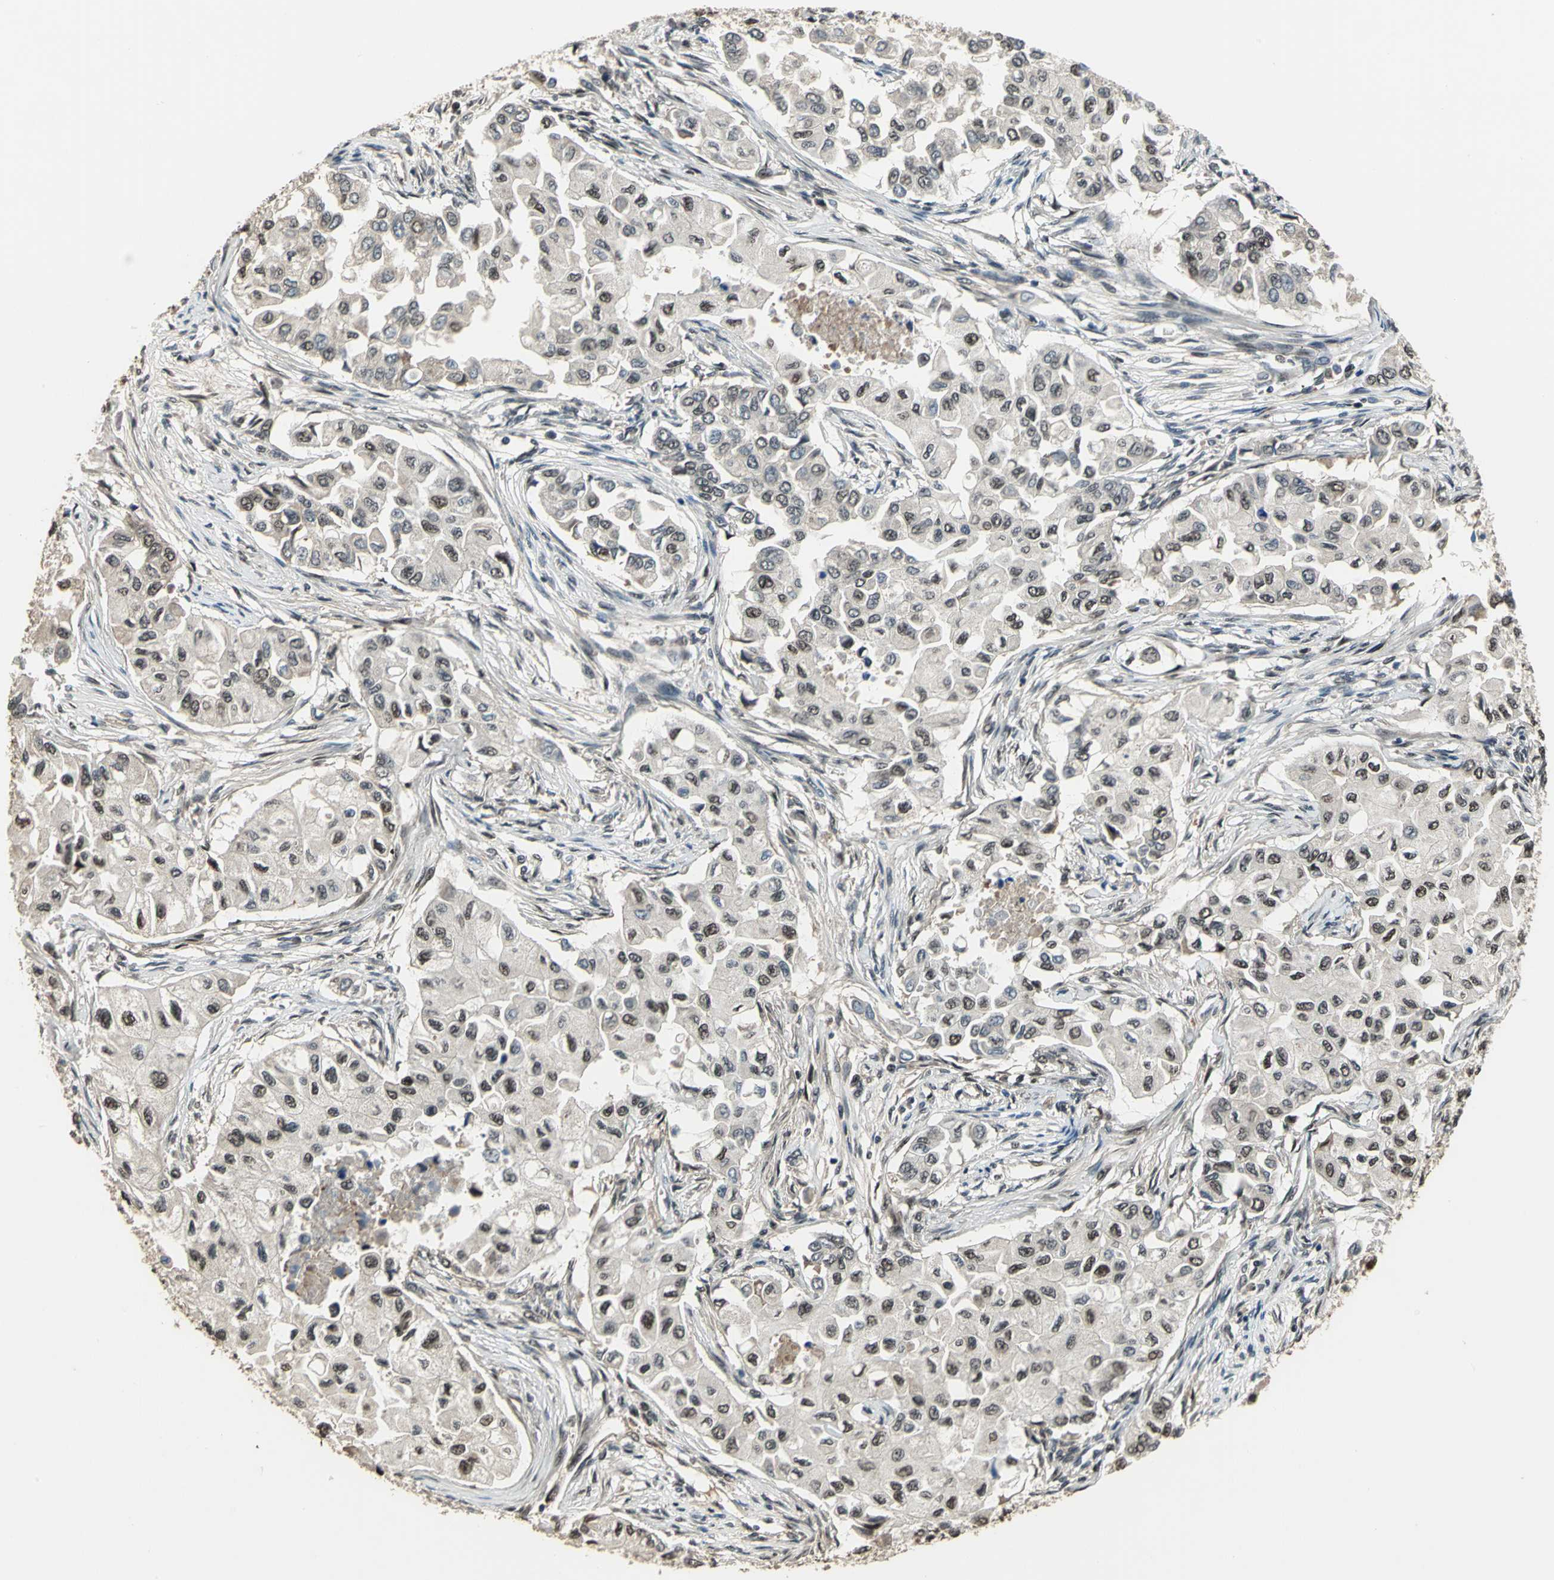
{"staining": {"intensity": "weak", "quantity": ">75%", "location": "nuclear"}, "tissue": "breast cancer", "cell_type": "Tumor cells", "image_type": "cancer", "snomed": [{"axis": "morphology", "description": "Normal tissue, NOS"}, {"axis": "morphology", "description": "Duct carcinoma"}, {"axis": "topography", "description": "Breast"}], "caption": "This is a photomicrograph of immunohistochemistry staining of breast cancer, which shows weak staining in the nuclear of tumor cells.", "gene": "MIS18BP1", "patient": {"sex": "female", "age": 49}}